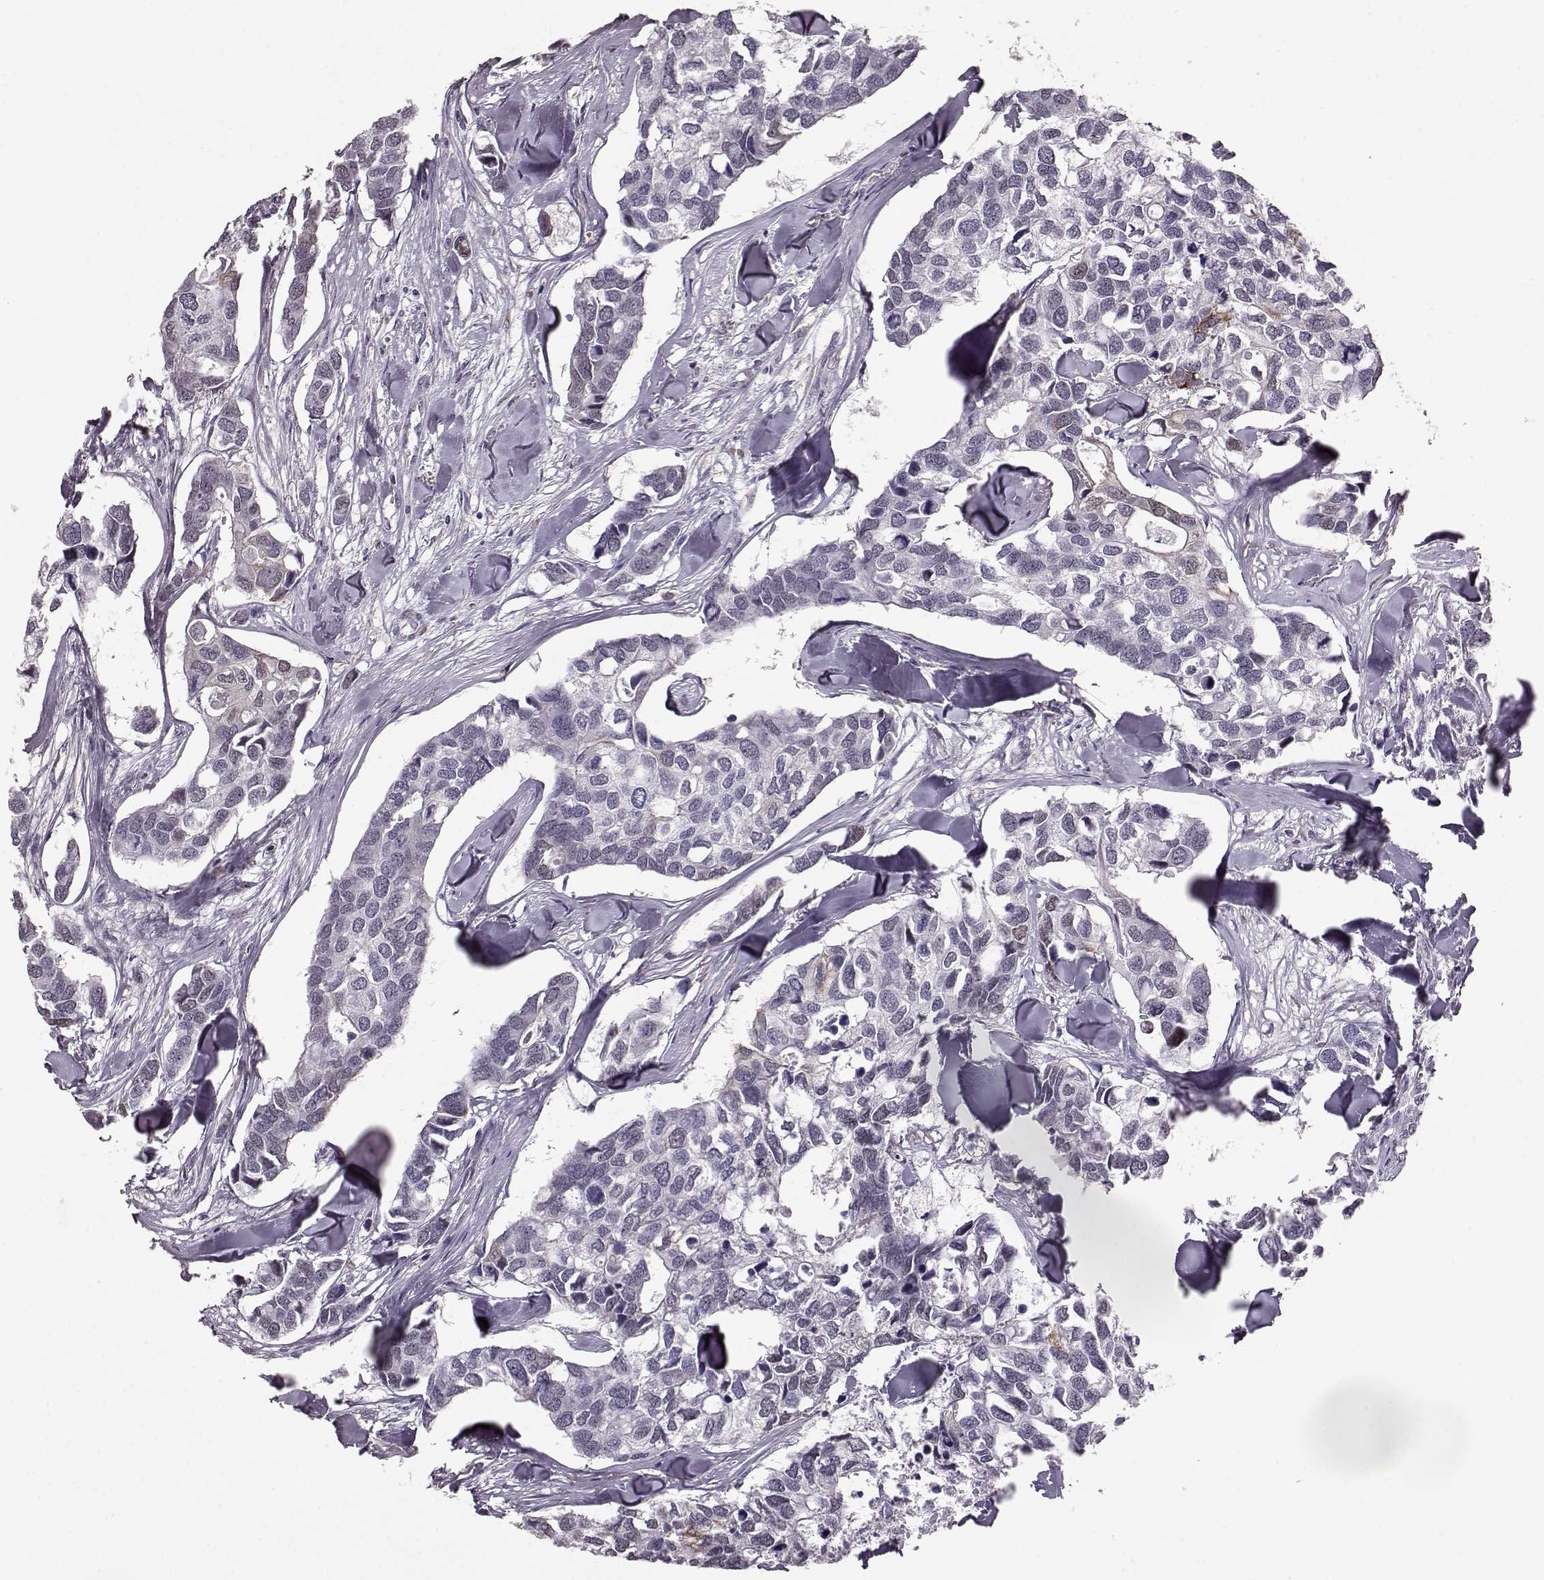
{"staining": {"intensity": "weak", "quantity": "<25%", "location": "nuclear"}, "tissue": "breast cancer", "cell_type": "Tumor cells", "image_type": "cancer", "snomed": [{"axis": "morphology", "description": "Duct carcinoma"}, {"axis": "topography", "description": "Breast"}], "caption": "The IHC micrograph has no significant expression in tumor cells of breast cancer (intraductal carcinoma) tissue.", "gene": "KLF6", "patient": {"sex": "female", "age": 83}}